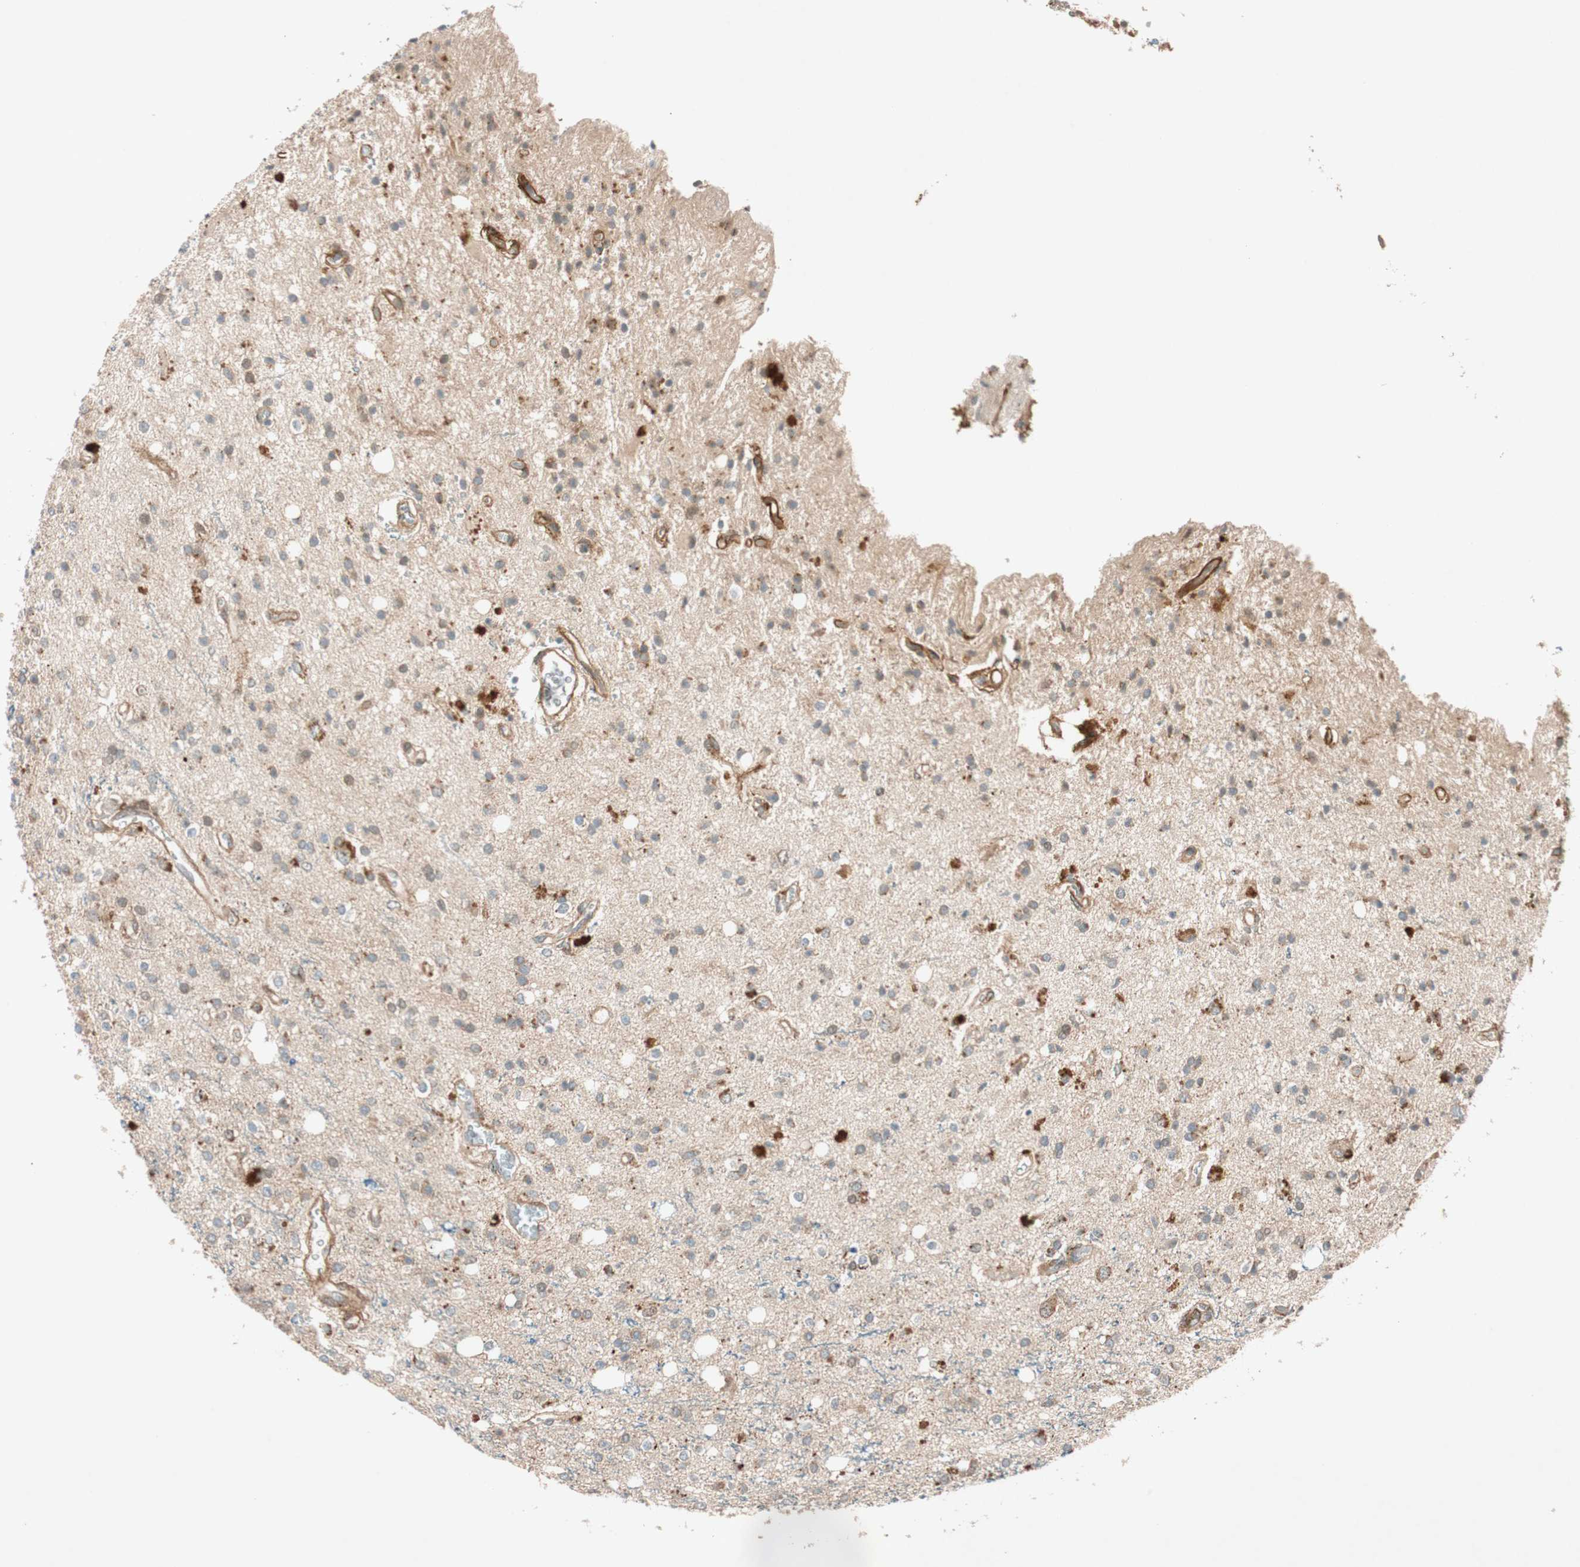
{"staining": {"intensity": "strong", "quantity": "<25%", "location": "cytoplasmic/membranous"}, "tissue": "glioma", "cell_type": "Tumor cells", "image_type": "cancer", "snomed": [{"axis": "morphology", "description": "Glioma, malignant, High grade"}, {"axis": "topography", "description": "Brain"}], "caption": "This photomicrograph shows glioma stained with IHC to label a protein in brown. The cytoplasmic/membranous of tumor cells show strong positivity for the protein. Nuclei are counter-stained blue.", "gene": "EPHA6", "patient": {"sex": "male", "age": 47}}